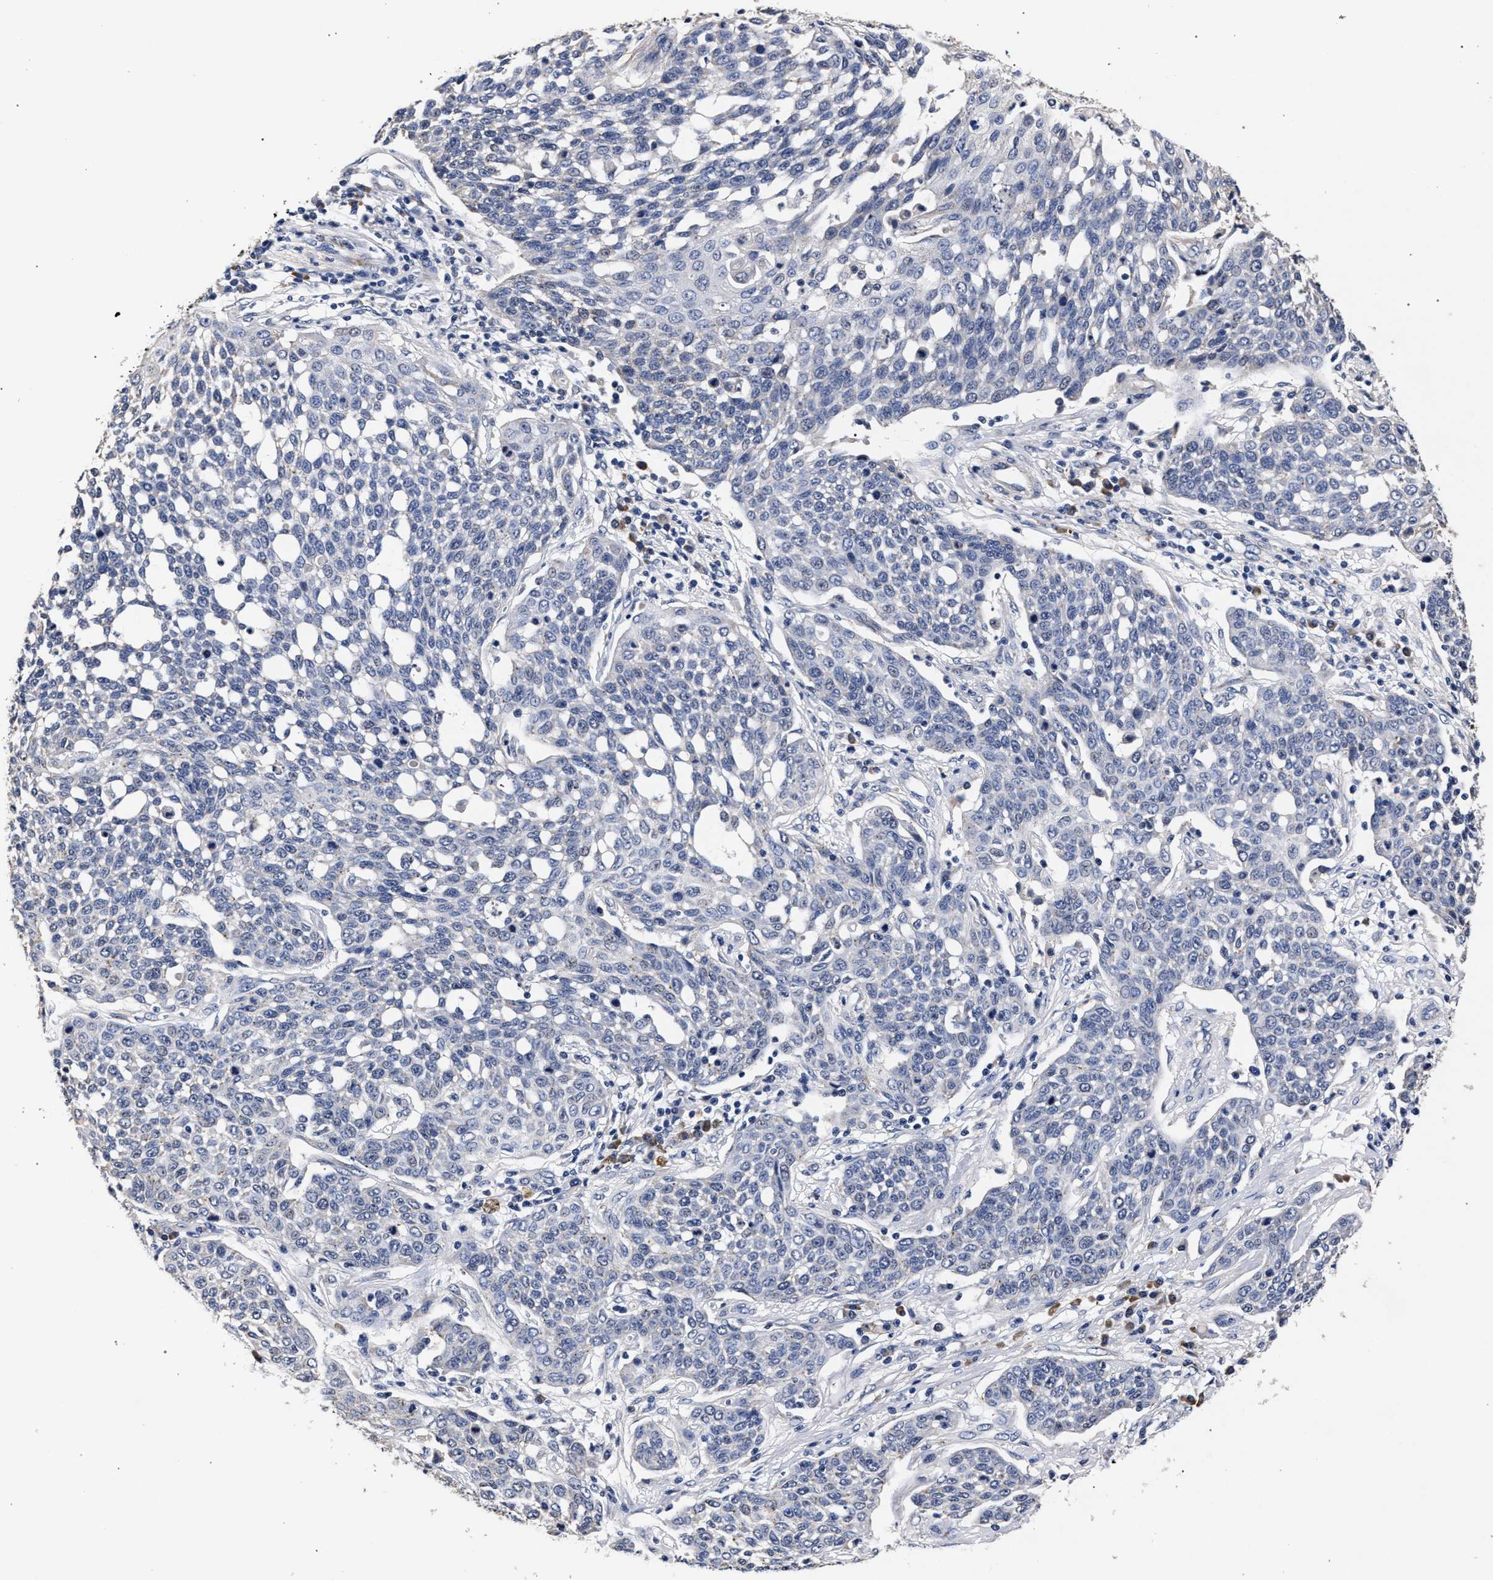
{"staining": {"intensity": "negative", "quantity": "none", "location": "none"}, "tissue": "cervical cancer", "cell_type": "Tumor cells", "image_type": "cancer", "snomed": [{"axis": "morphology", "description": "Squamous cell carcinoma, NOS"}, {"axis": "topography", "description": "Cervix"}], "caption": "Immunohistochemical staining of human cervical cancer exhibits no significant positivity in tumor cells.", "gene": "CFAP95", "patient": {"sex": "female", "age": 34}}